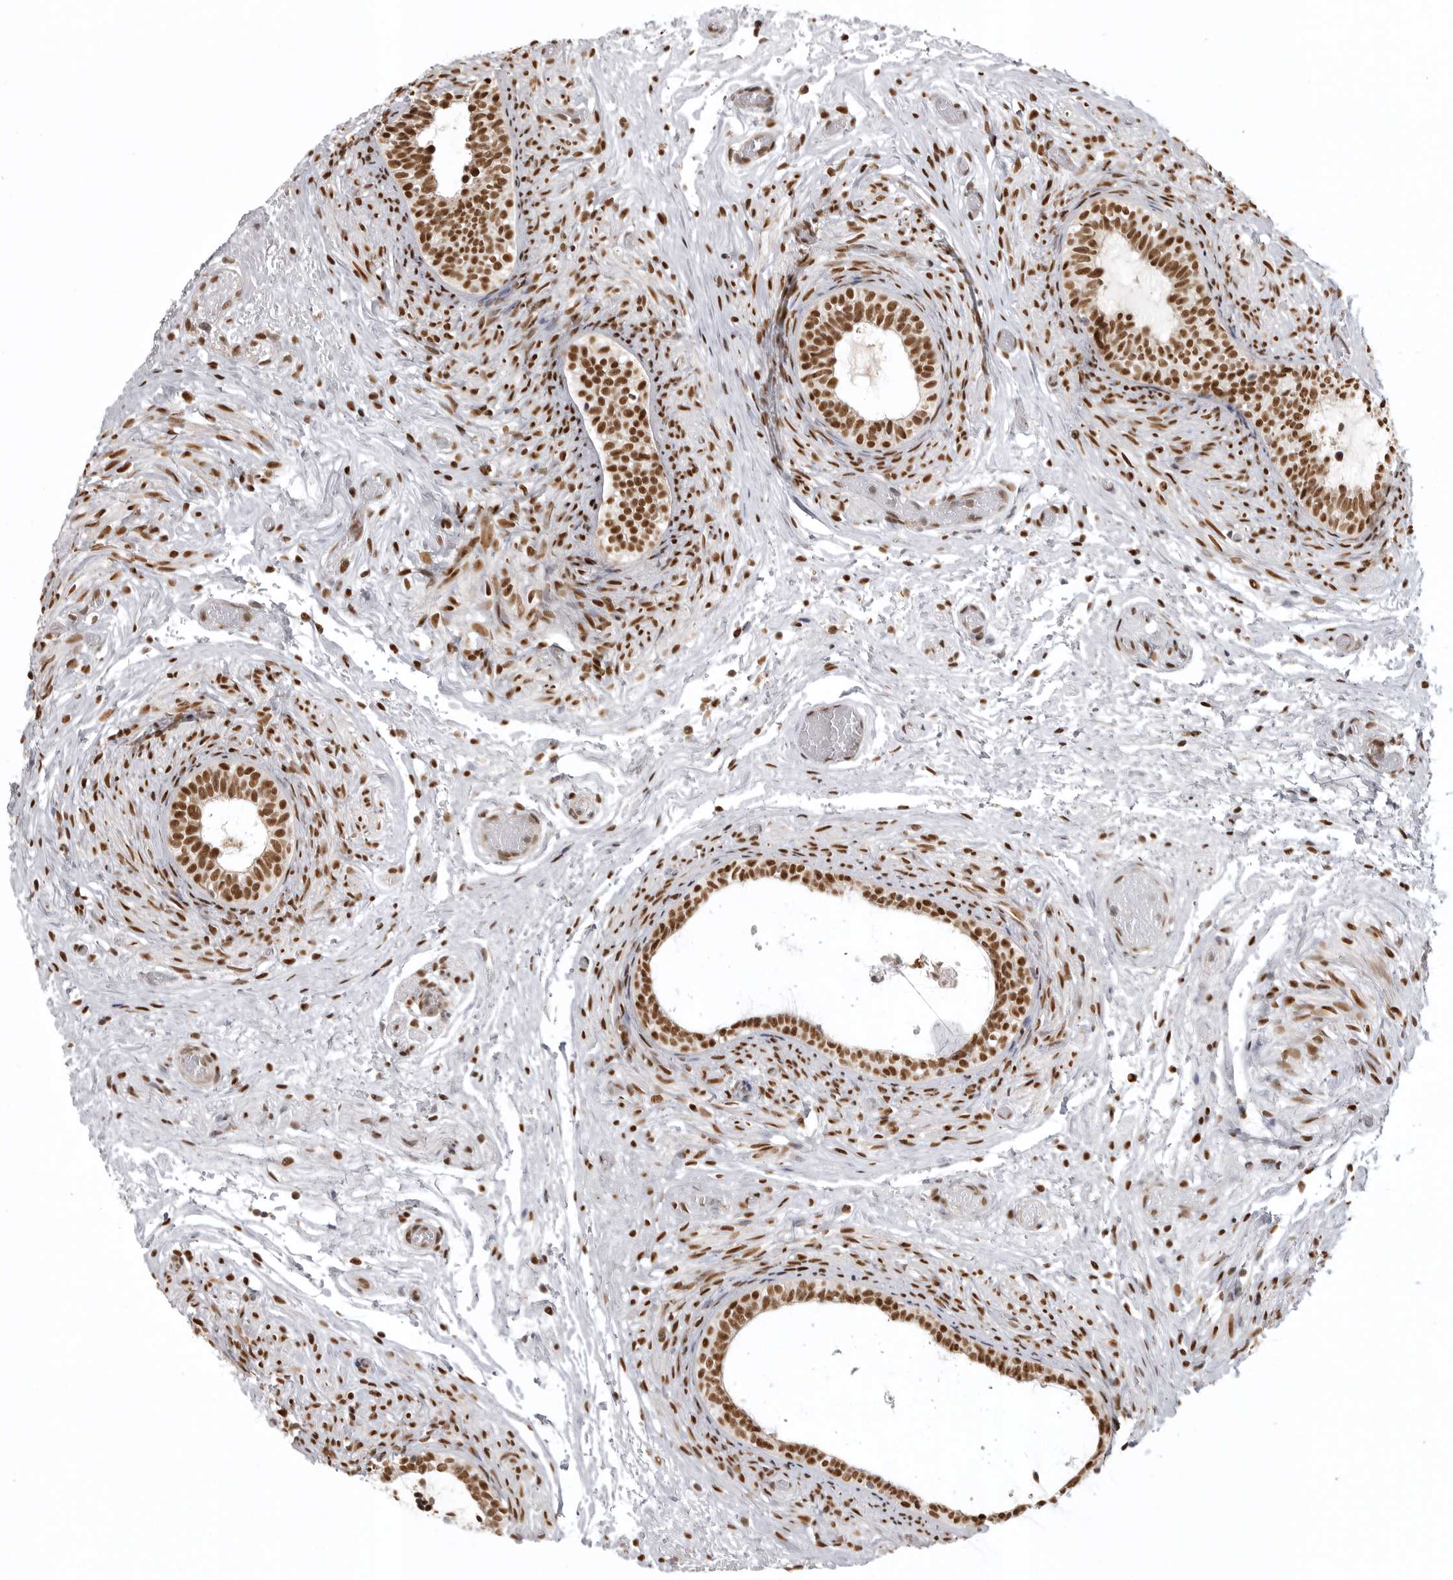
{"staining": {"intensity": "strong", "quantity": ">75%", "location": "nuclear"}, "tissue": "epididymis", "cell_type": "Glandular cells", "image_type": "normal", "snomed": [{"axis": "morphology", "description": "Normal tissue, NOS"}, {"axis": "topography", "description": "Epididymis"}], "caption": "The histopathology image shows immunohistochemical staining of normal epididymis. There is strong nuclear staining is identified in approximately >75% of glandular cells. Nuclei are stained in blue.", "gene": "ISG20L2", "patient": {"sex": "male", "age": 5}}